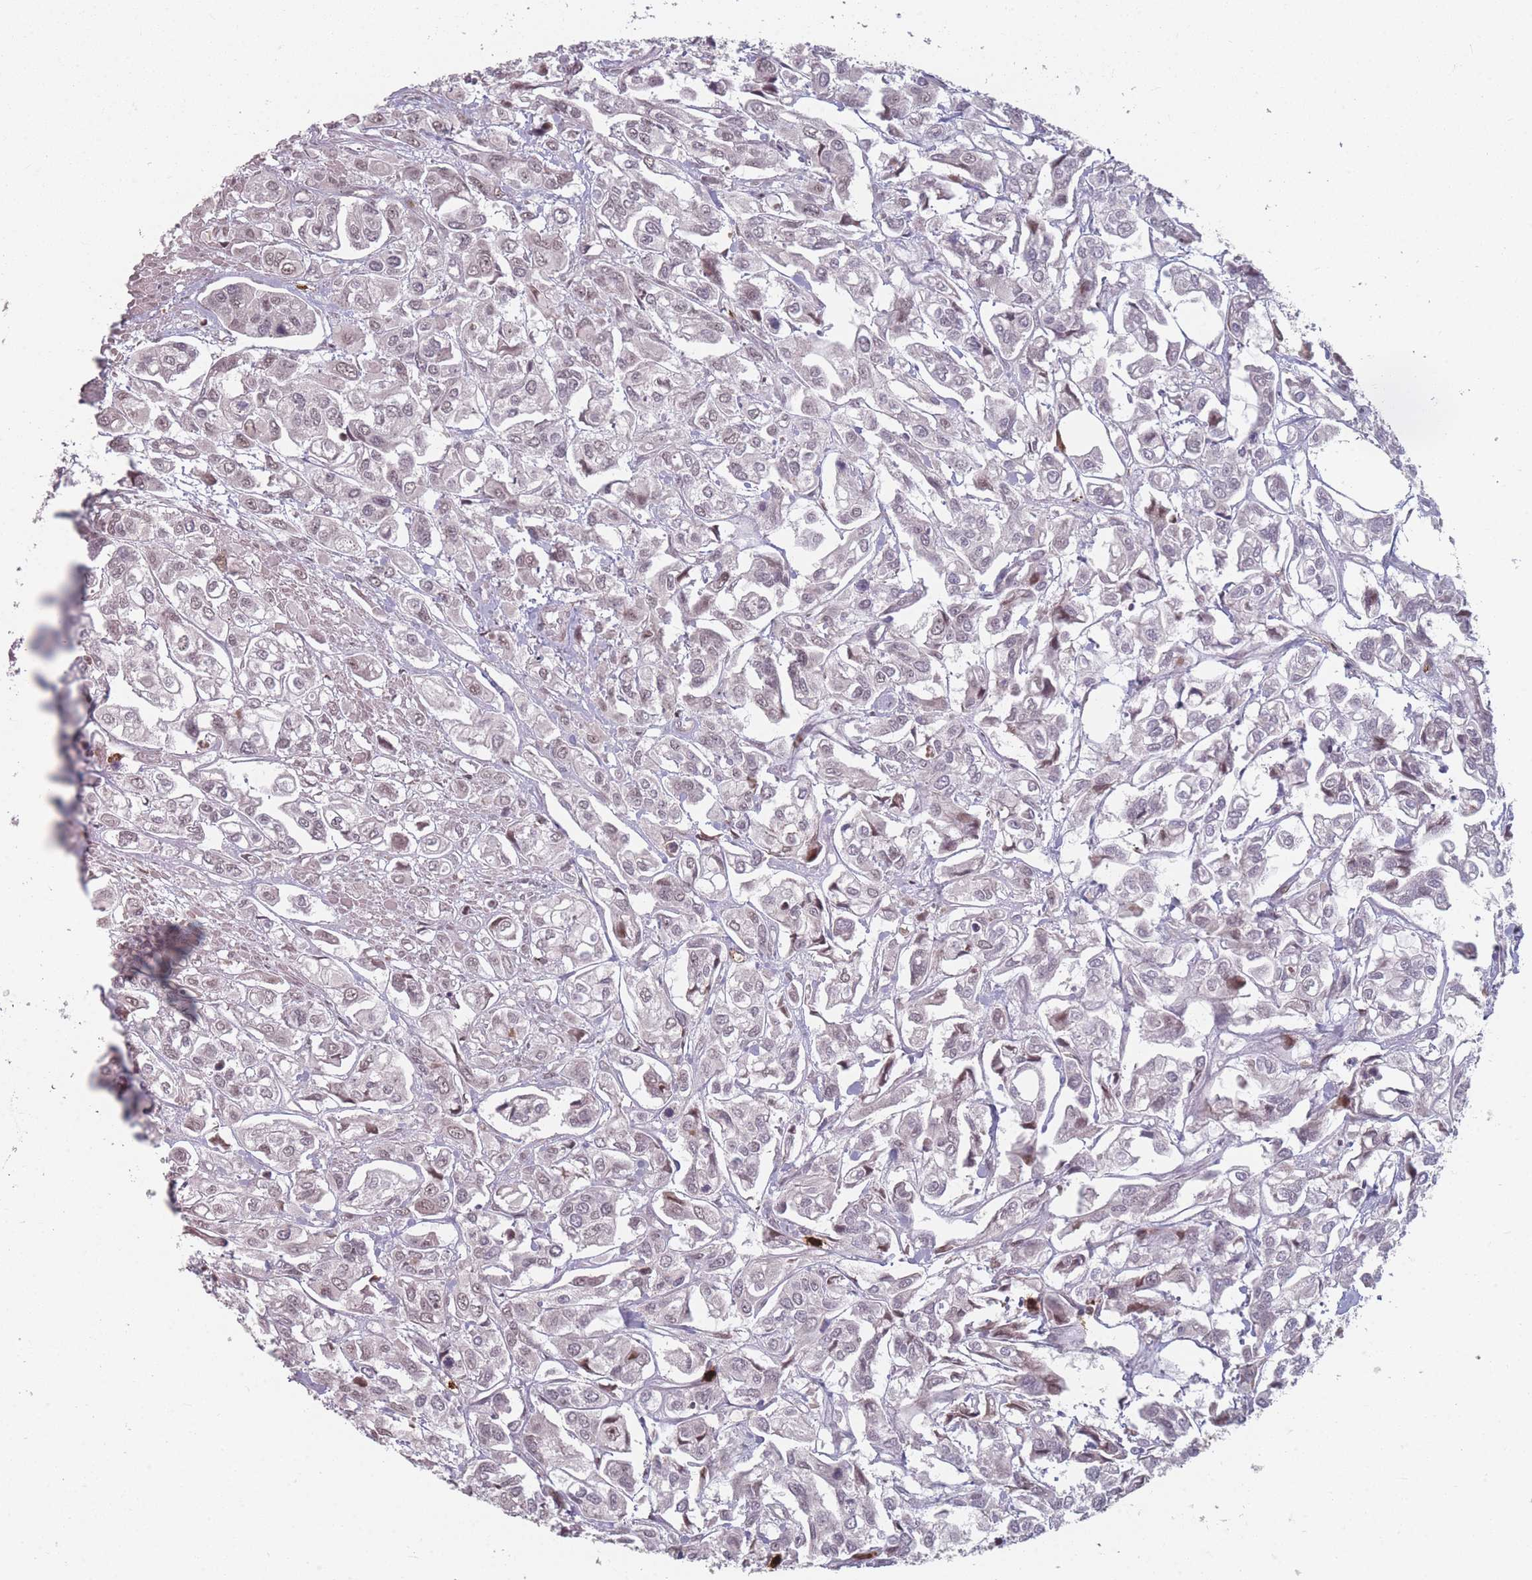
{"staining": {"intensity": "weak", "quantity": "<25%", "location": "nuclear"}, "tissue": "urothelial cancer", "cell_type": "Tumor cells", "image_type": "cancer", "snomed": [{"axis": "morphology", "description": "Urothelial carcinoma, High grade"}, {"axis": "topography", "description": "Urinary bladder"}], "caption": "The image displays no significant positivity in tumor cells of urothelial carcinoma (high-grade).", "gene": "WDR55", "patient": {"sex": "male", "age": 67}}